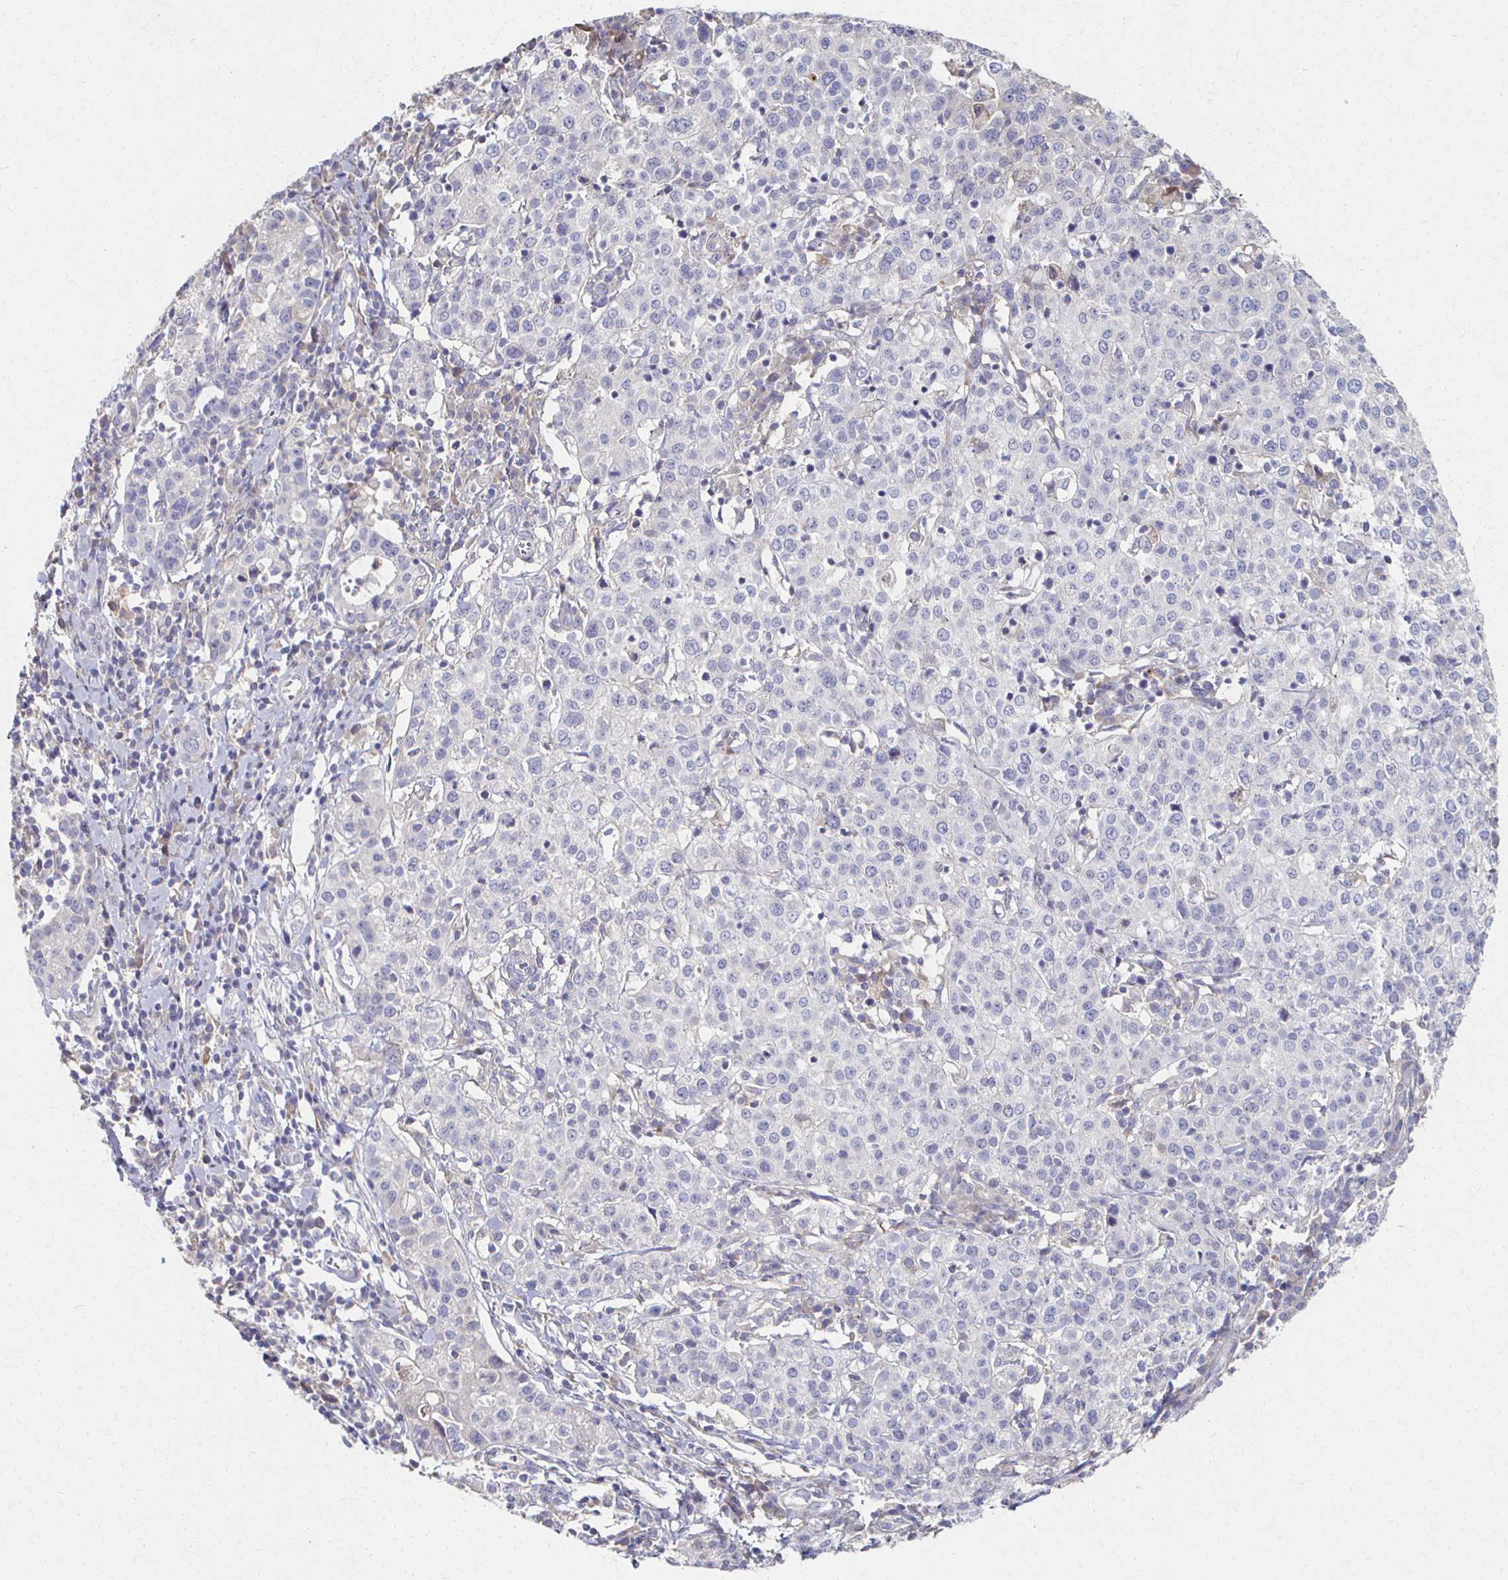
{"staining": {"intensity": "negative", "quantity": "none", "location": "none"}, "tissue": "cervical cancer", "cell_type": "Tumor cells", "image_type": "cancer", "snomed": [{"axis": "morphology", "description": "Normal tissue, NOS"}, {"axis": "morphology", "description": "Adenocarcinoma, NOS"}, {"axis": "topography", "description": "Cervix"}], "caption": "The micrograph displays no staining of tumor cells in cervical adenocarcinoma.", "gene": "CX3CR1", "patient": {"sex": "female", "age": 44}}